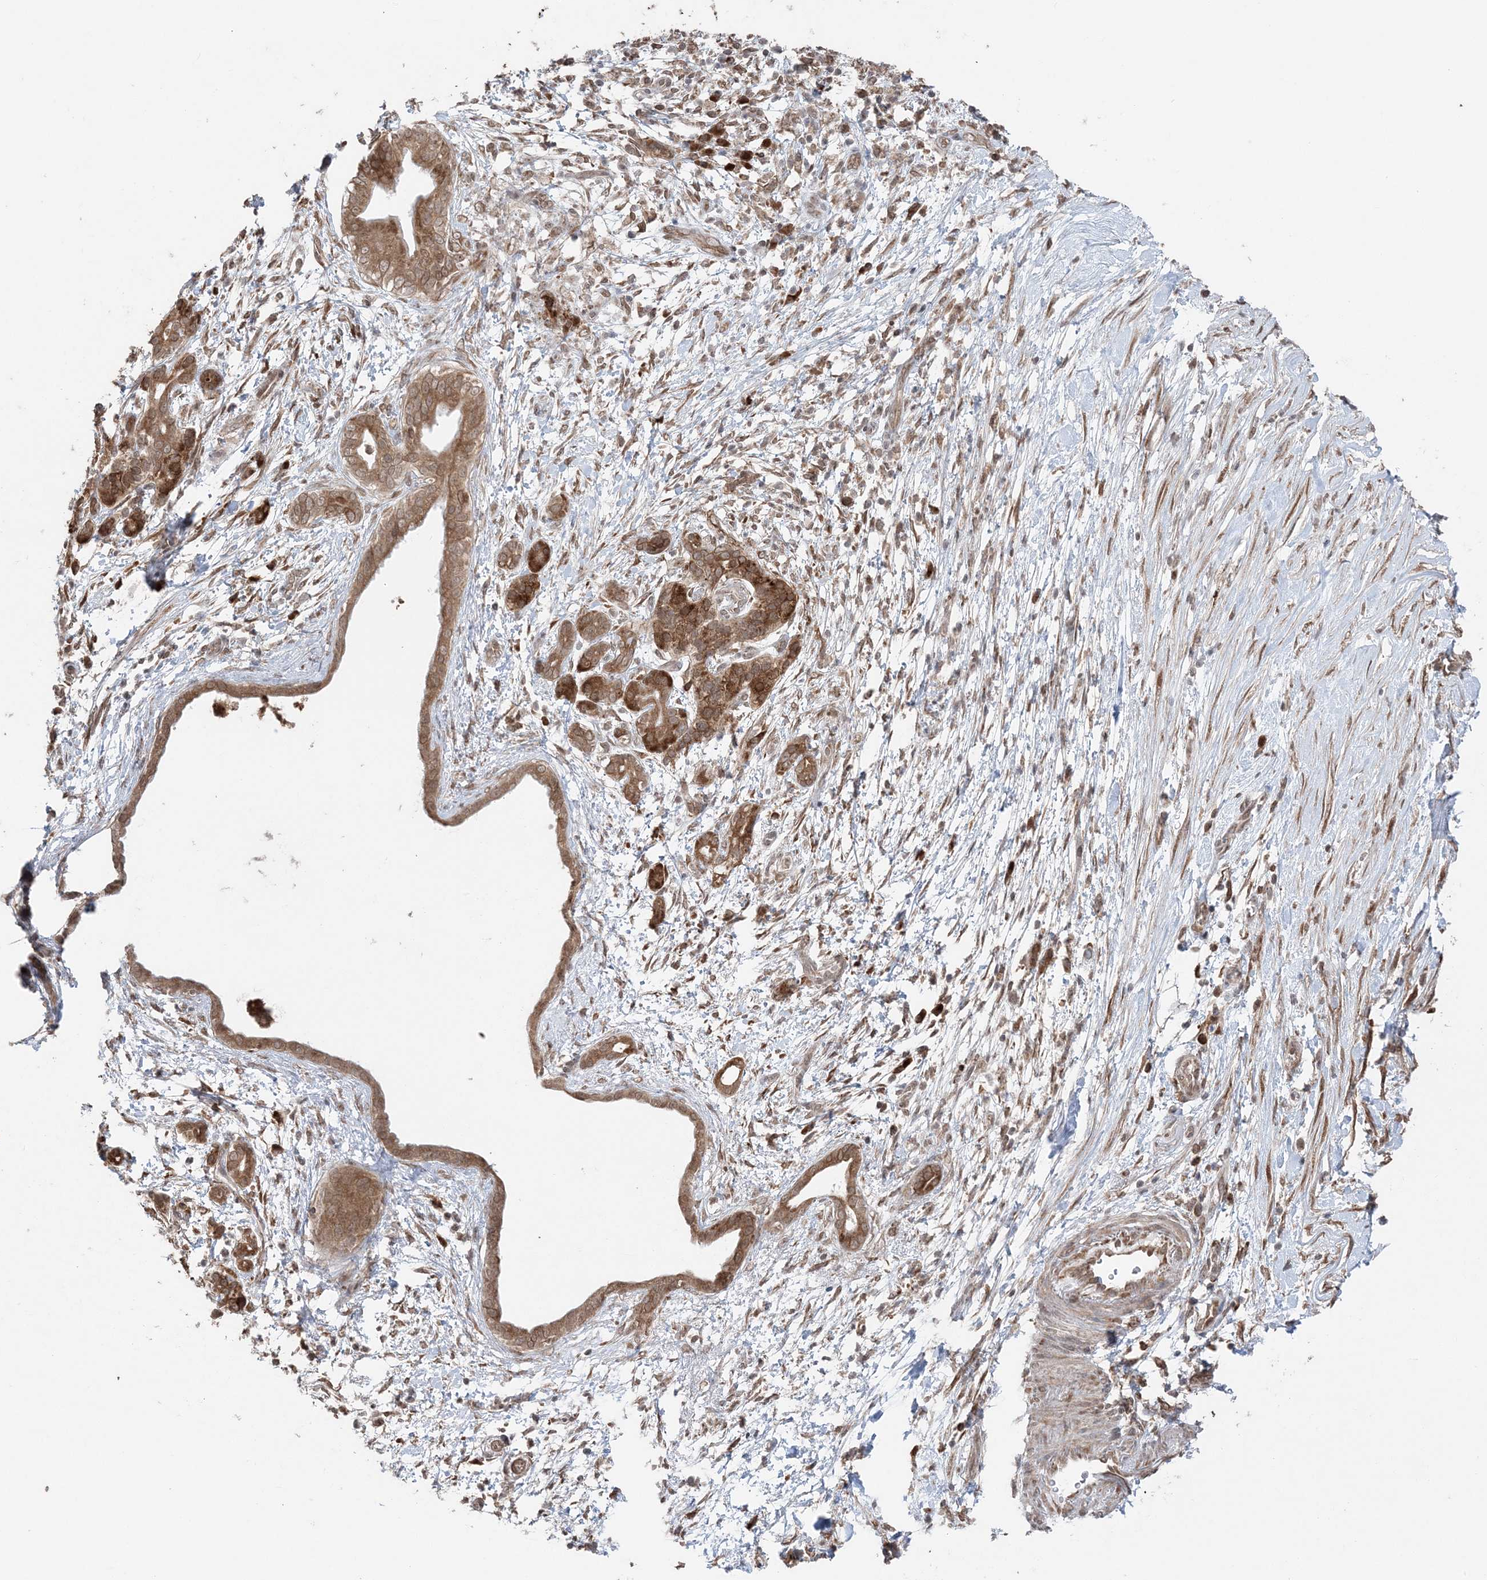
{"staining": {"intensity": "strong", "quantity": ">75%", "location": "cytoplasmic/membranous"}, "tissue": "pancreatic cancer", "cell_type": "Tumor cells", "image_type": "cancer", "snomed": [{"axis": "morphology", "description": "Adenocarcinoma, NOS"}, {"axis": "topography", "description": "Pancreas"}], "caption": "Protein expression analysis of human pancreatic adenocarcinoma reveals strong cytoplasmic/membranous staining in about >75% of tumor cells.", "gene": "TMED10", "patient": {"sex": "female", "age": 55}}